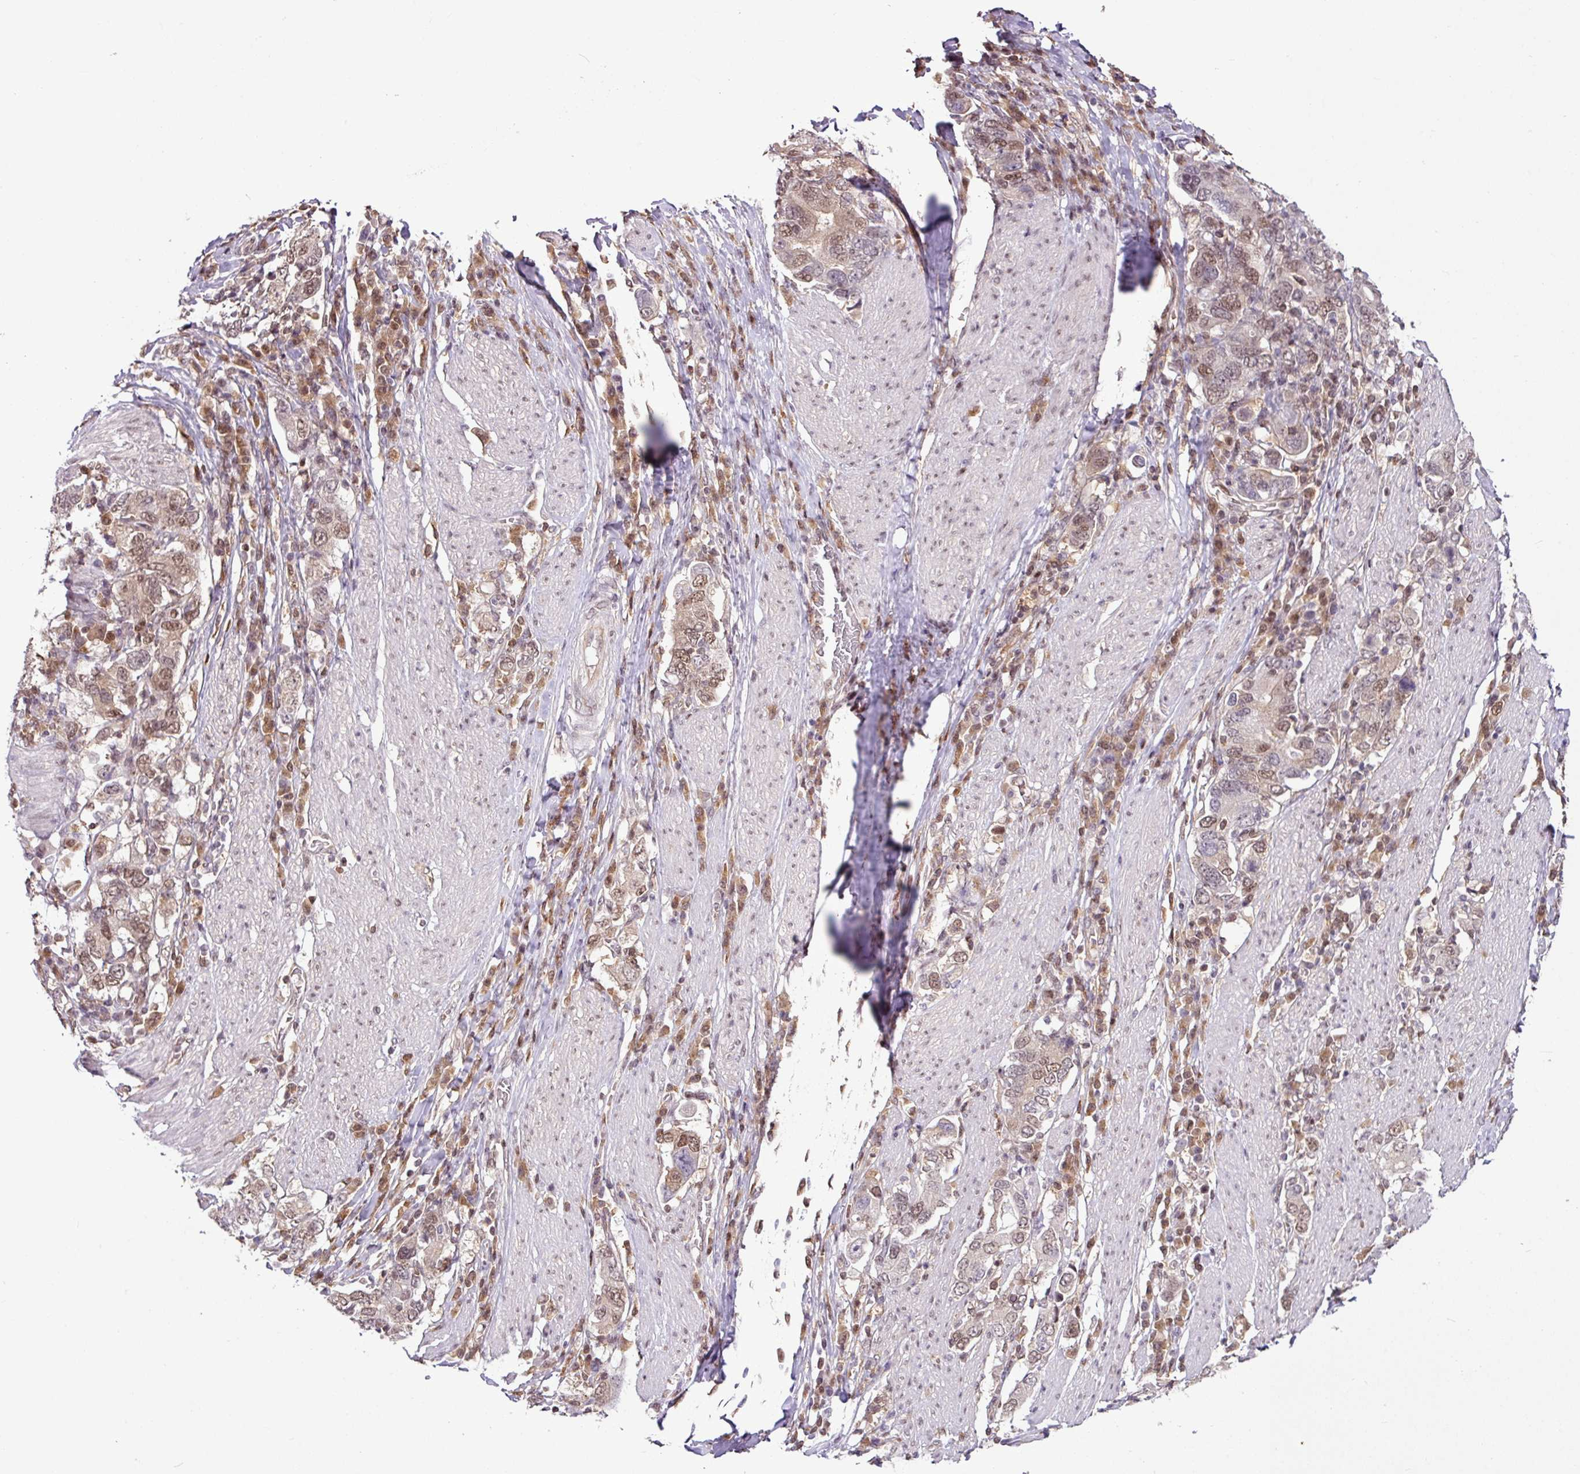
{"staining": {"intensity": "moderate", "quantity": "25%-75%", "location": "nuclear"}, "tissue": "stomach cancer", "cell_type": "Tumor cells", "image_type": "cancer", "snomed": [{"axis": "morphology", "description": "Adenocarcinoma, NOS"}, {"axis": "topography", "description": "Stomach, upper"}, {"axis": "topography", "description": "Stomach"}], "caption": "Protein expression analysis of human stomach adenocarcinoma reveals moderate nuclear positivity in approximately 25%-75% of tumor cells.", "gene": "ITPKC", "patient": {"sex": "male", "age": 62}}